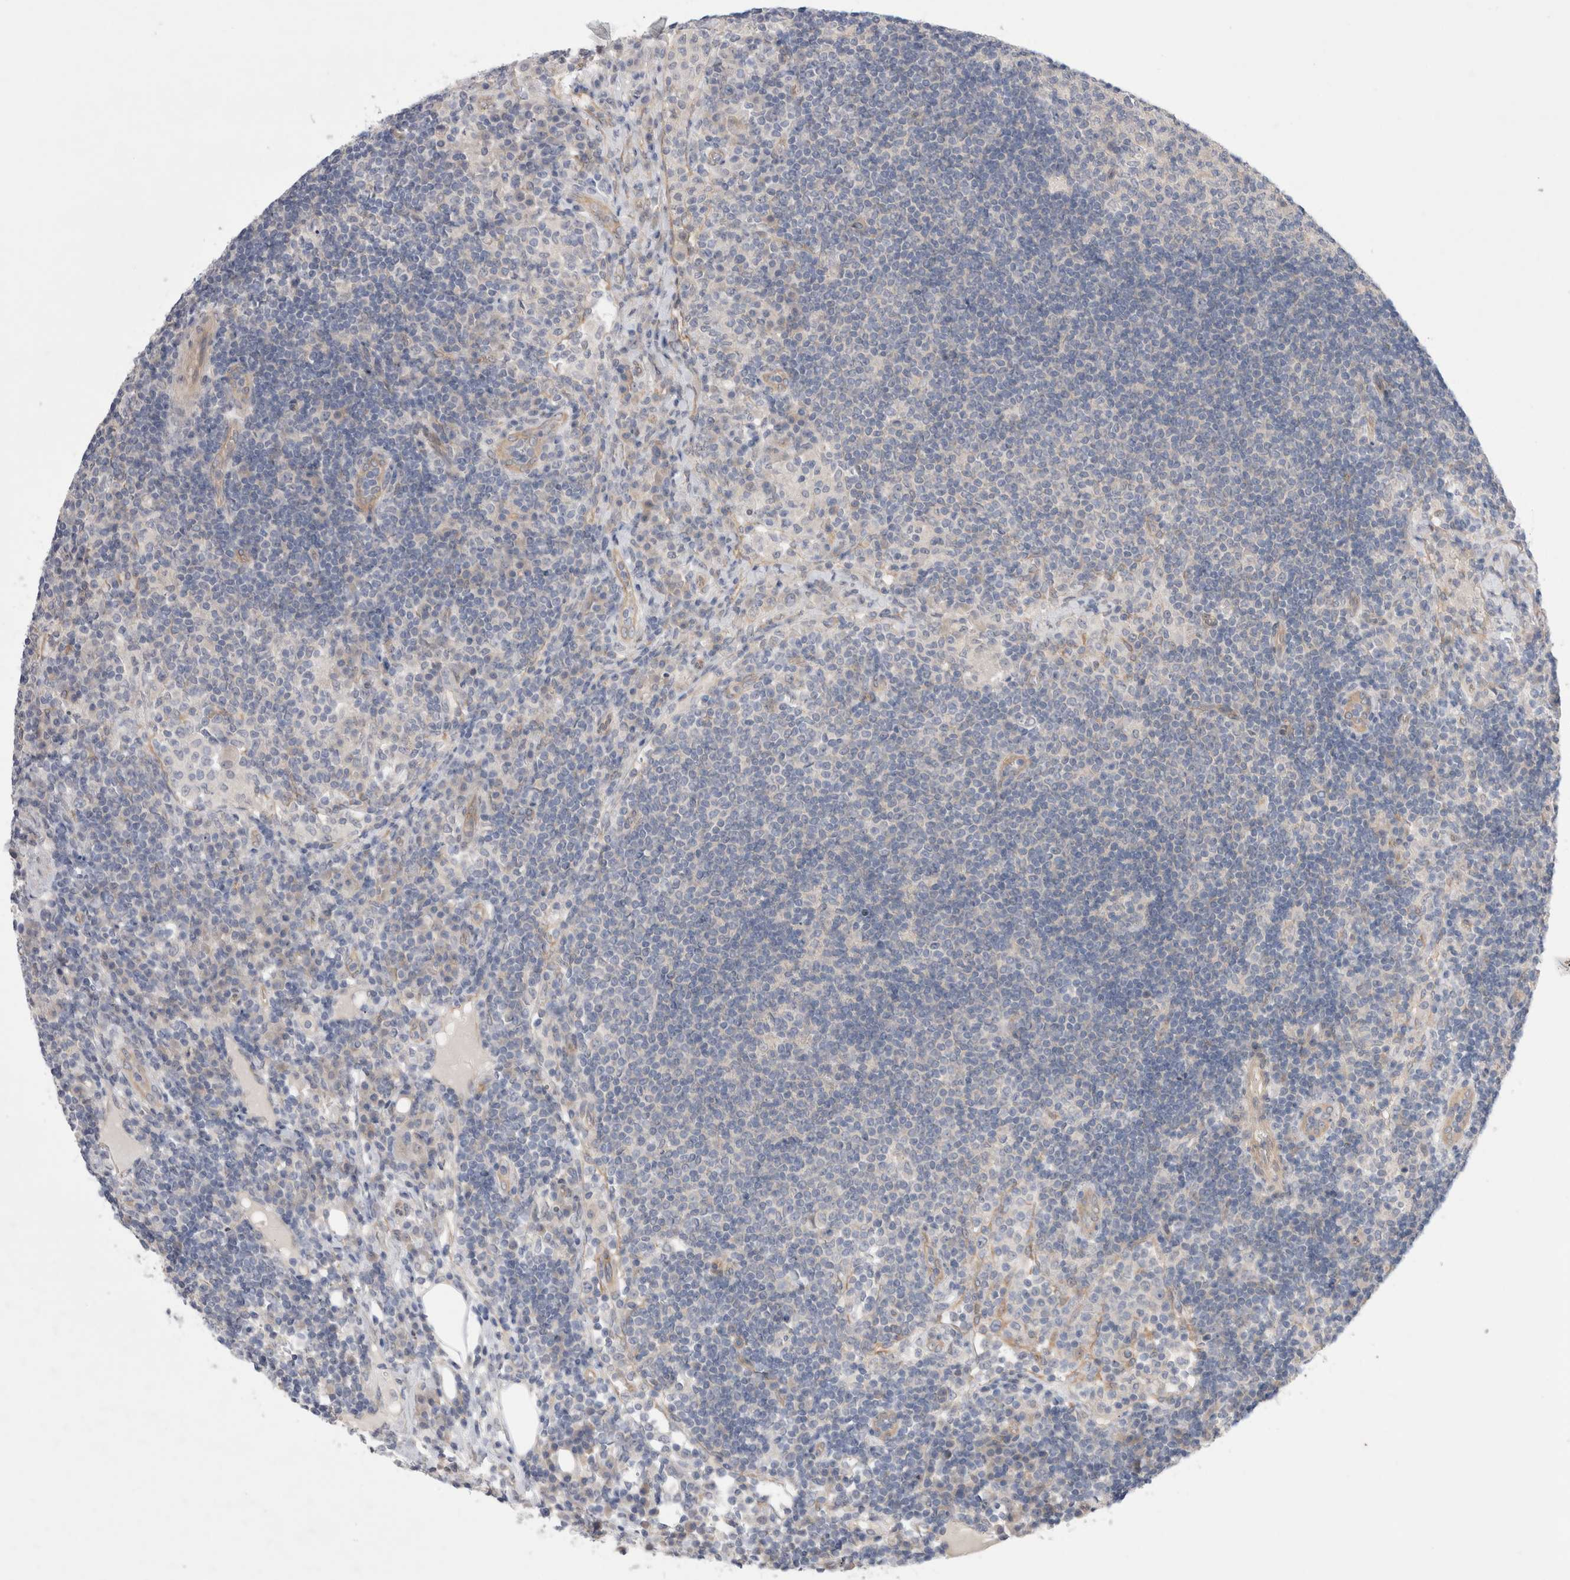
{"staining": {"intensity": "negative", "quantity": "none", "location": "none"}, "tissue": "lymph node", "cell_type": "Germinal center cells", "image_type": "normal", "snomed": [{"axis": "morphology", "description": "Normal tissue, NOS"}, {"axis": "topography", "description": "Lymph node"}], "caption": "Lymph node stained for a protein using IHC demonstrates no positivity germinal center cells.", "gene": "WIPF2", "patient": {"sex": "female", "age": 53}}